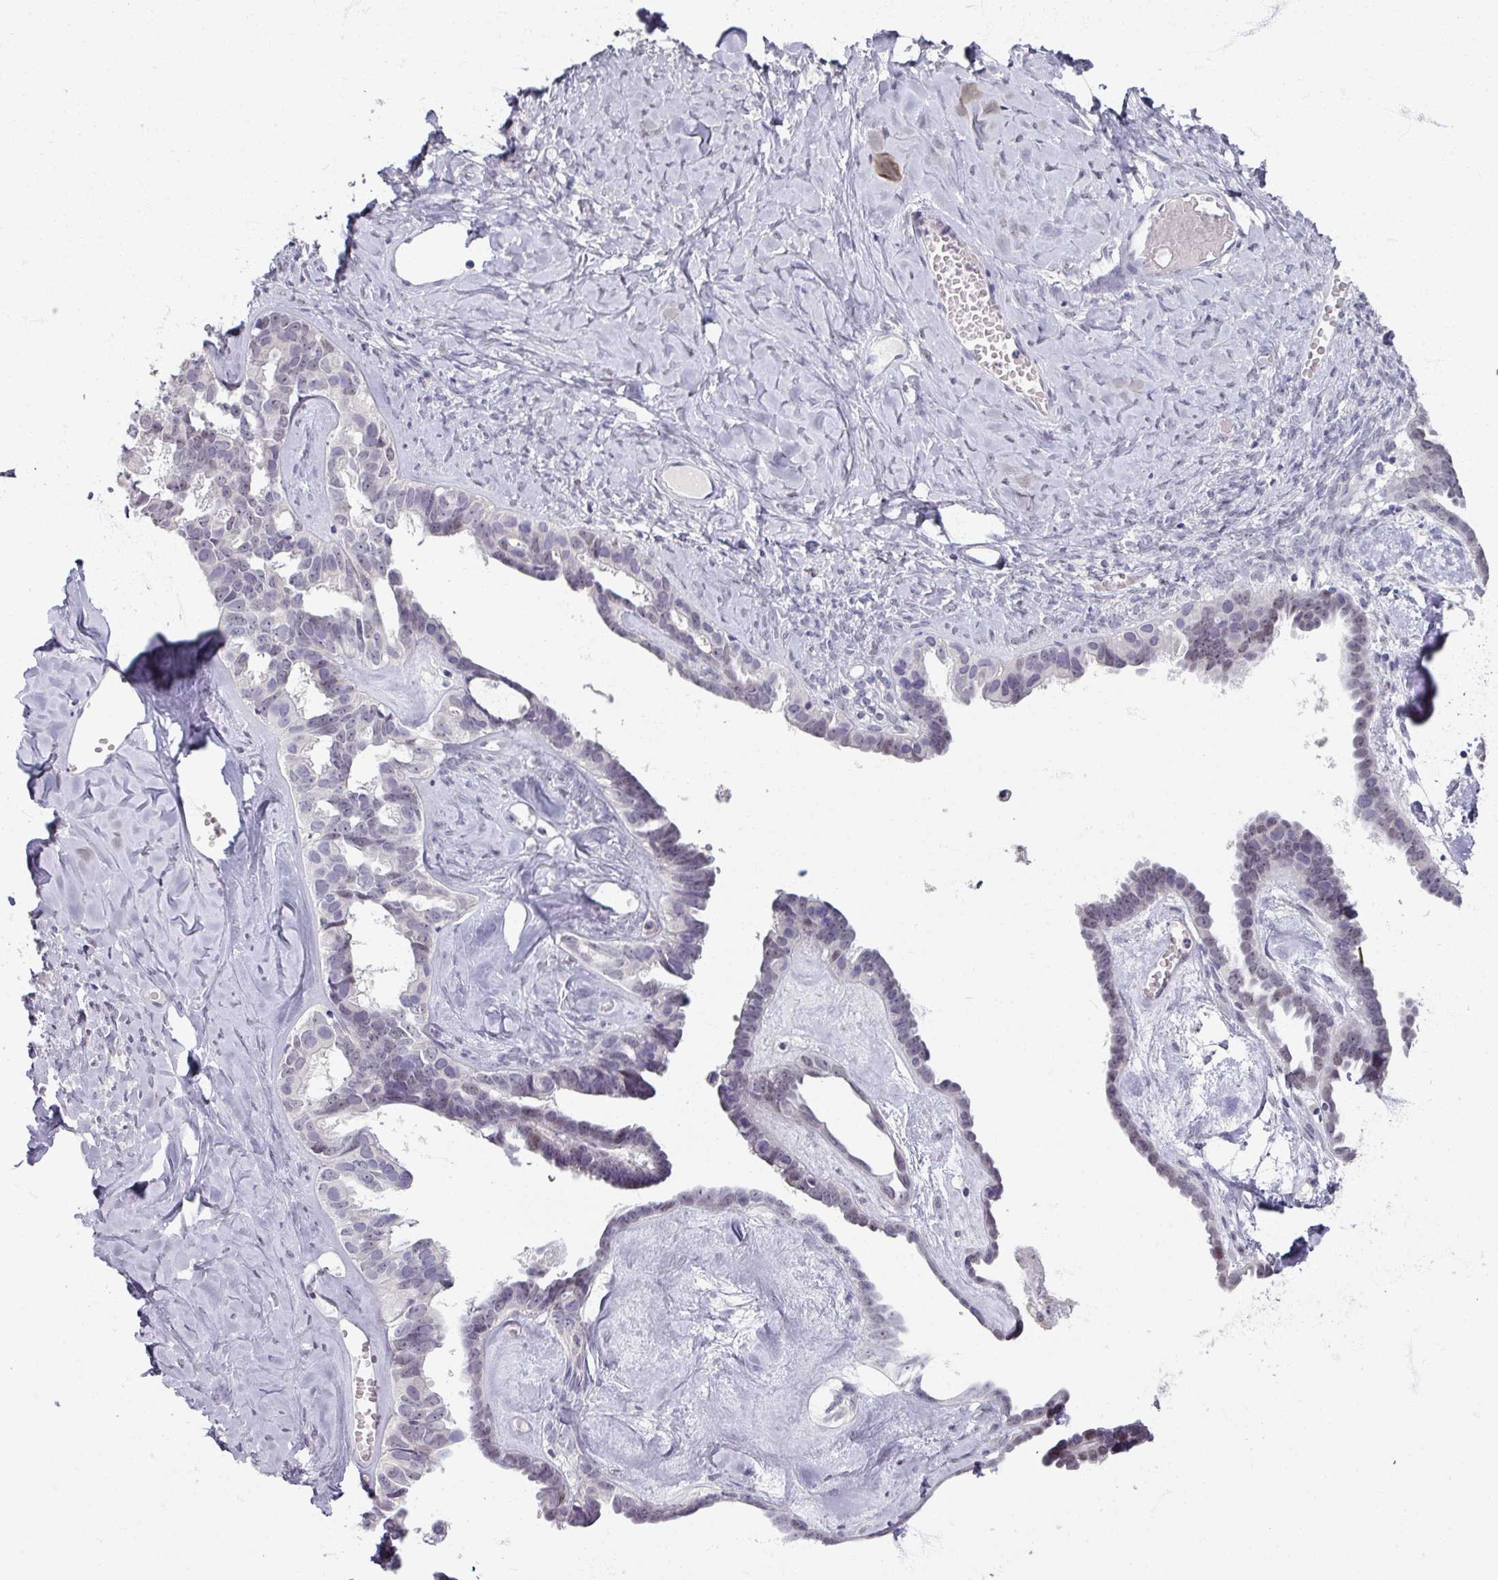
{"staining": {"intensity": "negative", "quantity": "none", "location": "none"}, "tissue": "ovarian cancer", "cell_type": "Tumor cells", "image_type": "cancer", "snomed": [{"axis": "morphology", "description": "Cystadenocarcinoma, serous, NOS"}, {"axis": "topography", "description": "Ovary"}], "caption": "Histopathology image shows no protein positivity in tumor cells of ovarian serous cystadenocarcinoma tissue.", "gene": "SOX11", "patient": {"sex": "female", "age": 69}}